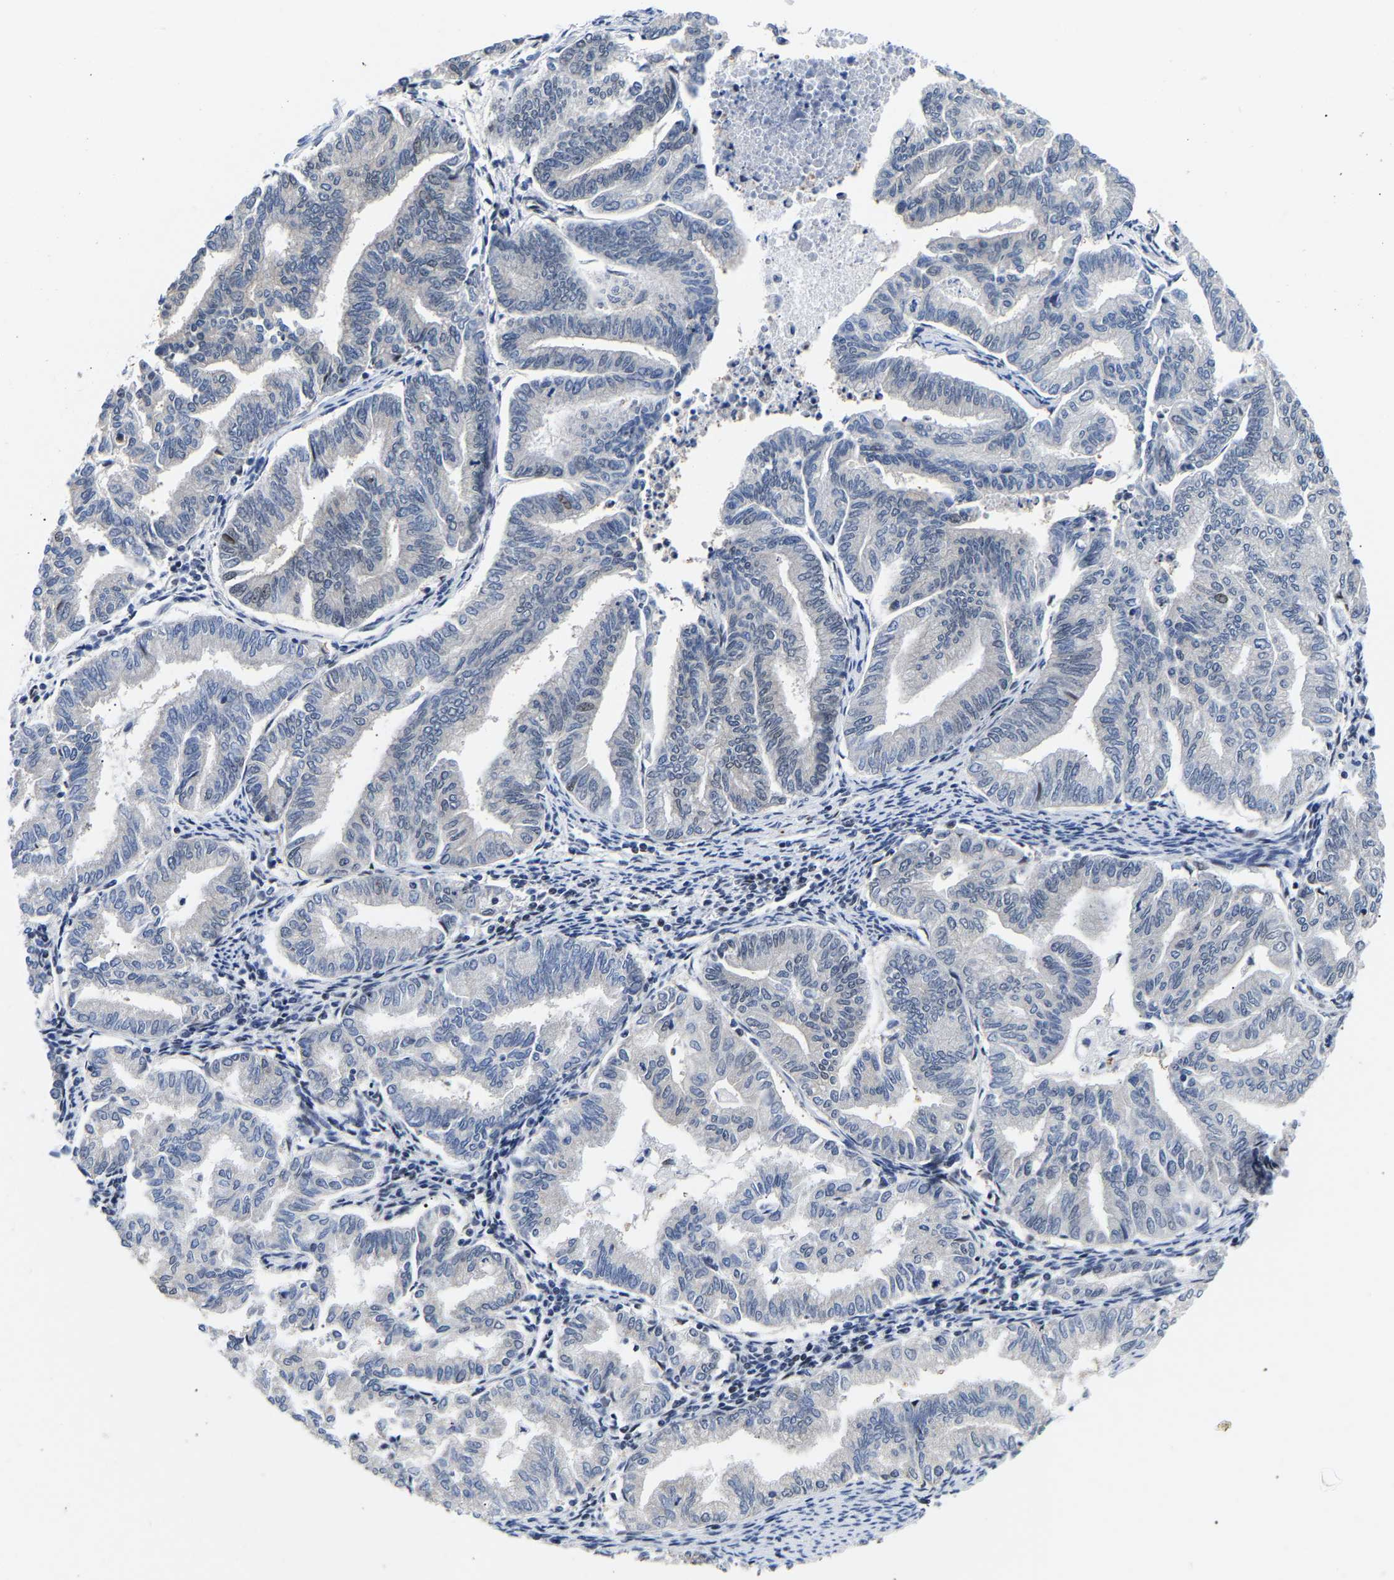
{"staining": {"intensity": "negative", "quantity": "none", "location": "none"}, "tissue": "endometrial cancer", "cell_type": "Tumor cells", "image_type": "cancer", "snomed": [{"axis": "morphology", "description": "Adenocarcinoma, NOS"}, {"axis": "topography", "description": "Endometrium"}], "caption": "A high-resolution histopathology image shows immunohistochemistry (IHC) staining of endometrial adenocarcinoma, which displays no significant expression in tumor cells. (Brightfield microscopy of DAB (3,3'-diaminobenzidine) immunohistochemistry at high magnification).", "gene": "PTRHD1", "patient": {"sex": "female", "age": 79}}